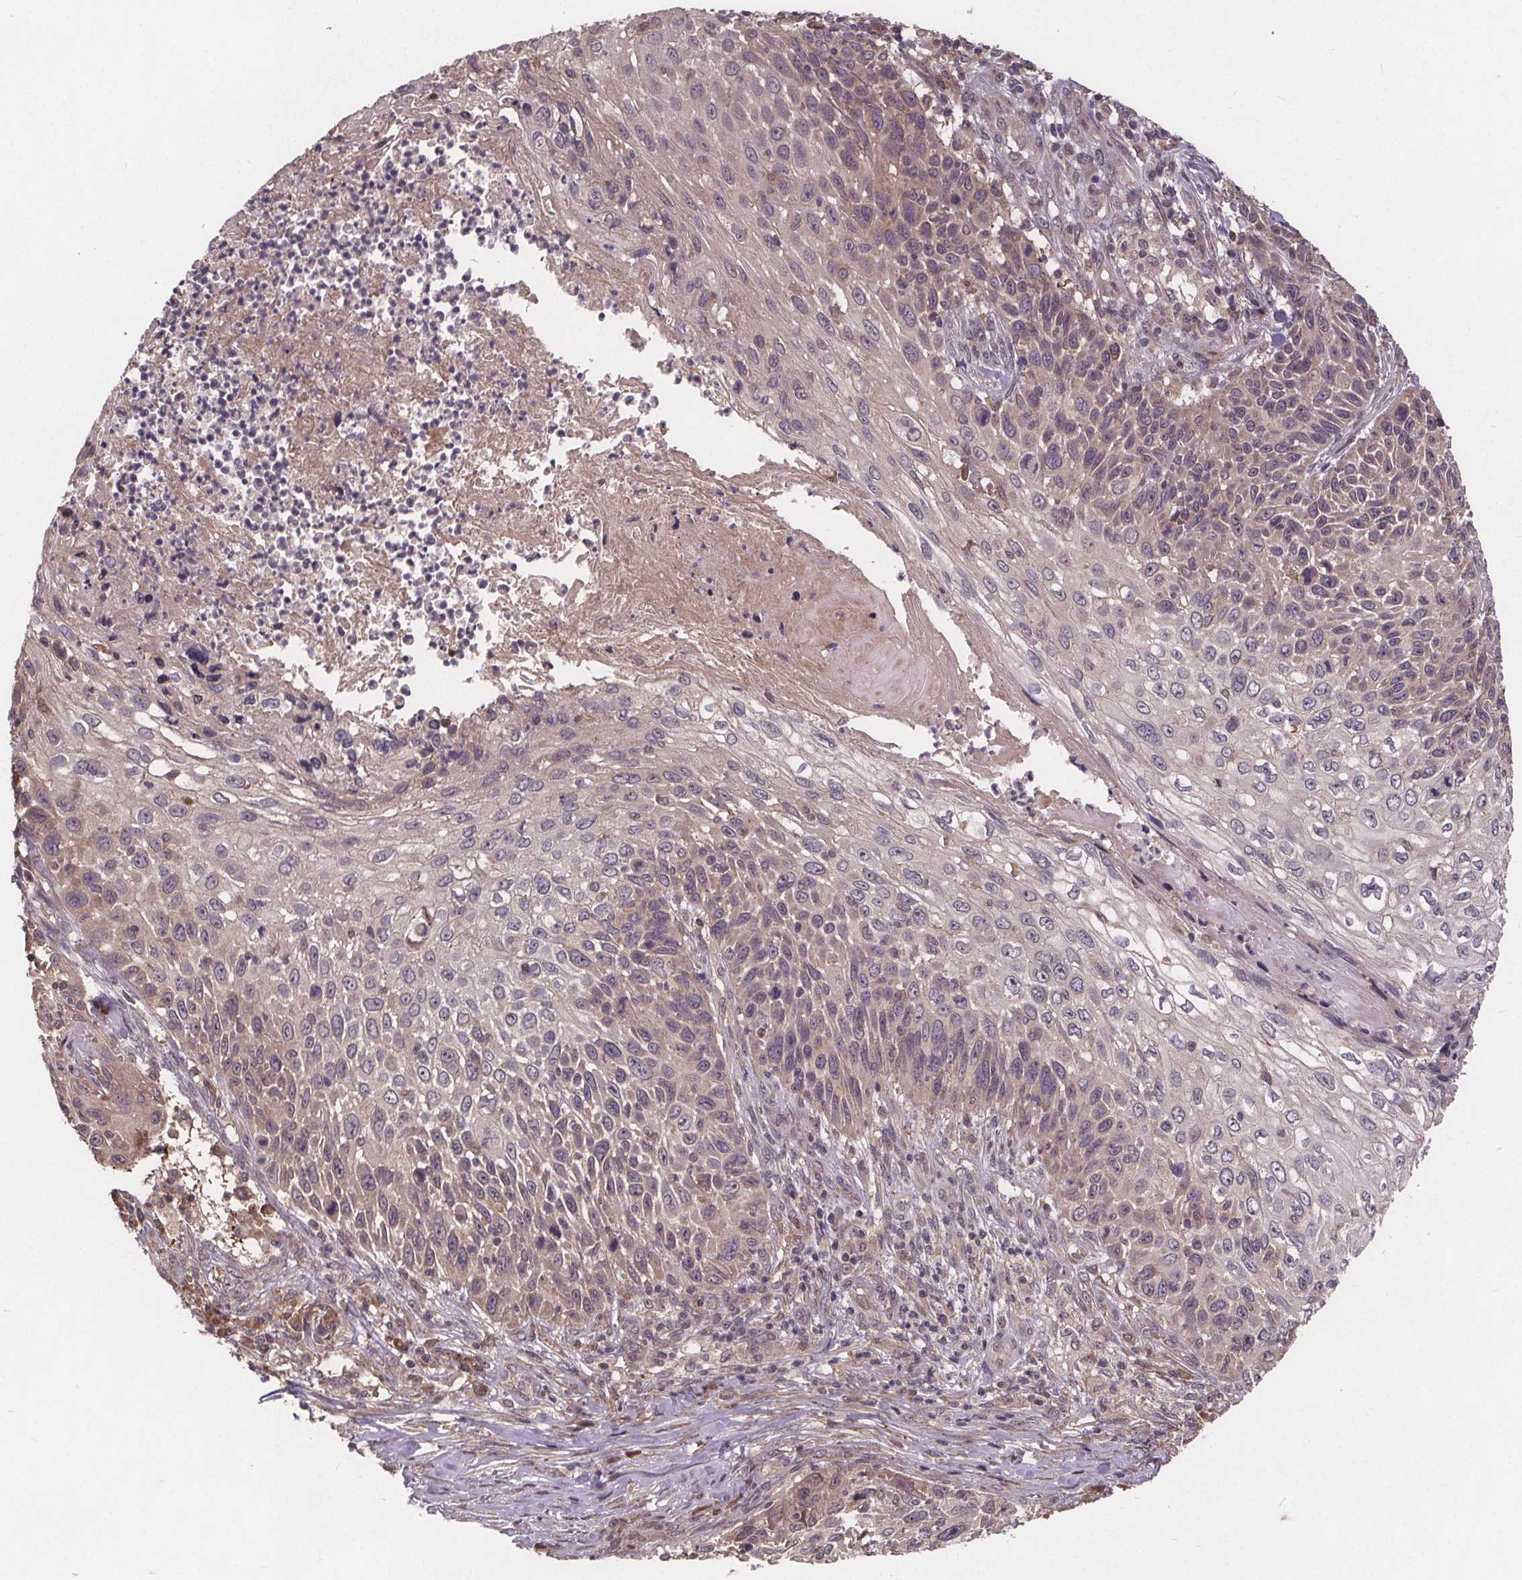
{"staining": {"intensity": "negative", "quantity": "none", "location": "none"}, "tissue": "skin cancer", "cell_type": "Tumor cells", "image_type": "cancer", "snomed": [{"axis": "morphology", "description": "Squamous cell carcinoma, NOS"}, {"axis": "topography", "description": "Skin"}], "caption": "A high-resolution image shows immunohistochemistry staining of squamous cell carcinoma (skin), which reveals no significant expression in tumor cells.", "gene": "USP9X", "patient": {"sex": "male", "age": 92}}